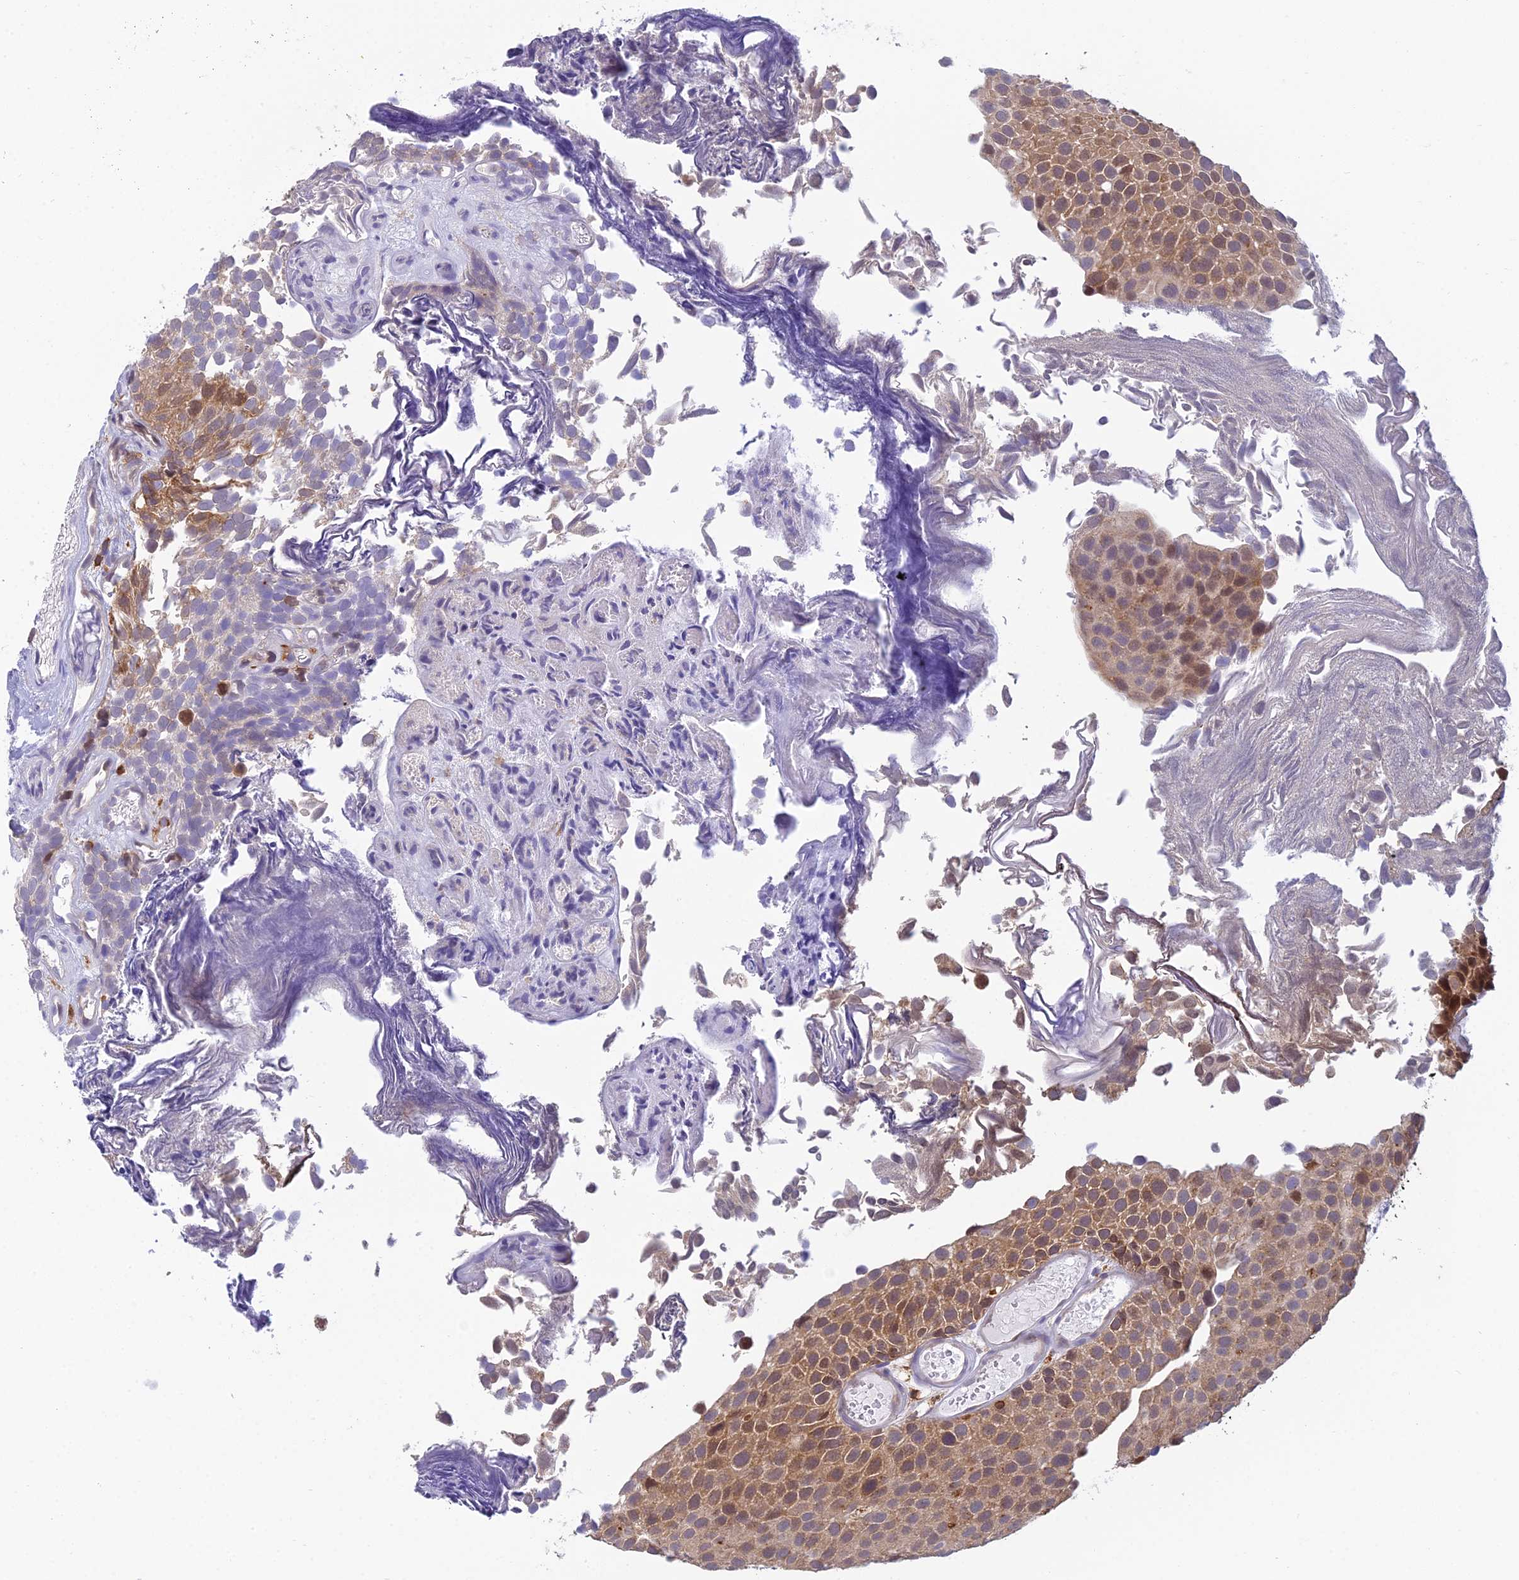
{"staining": {"intensity": "moderate", "quantity": ">75%", "location": "cytoplasmic/membranous"}, "tissue": "urothelial cancer", "cell_type": "Tumor cells", "image_type": "cancer", "snomed": [{"axis": "morphology", "description": "Urothelial carcinoma, Low grade"}, {"axis": "topography", "description": "Urinary bladder"}], "caption": "Human urothelial cancer stained with a brown dye displays moderate cytoplasmic/membranous positive positivity in about >75% of tumor cells.", "gene": "UBE2G1", "patient": {"sex": "male", "age": 89}}